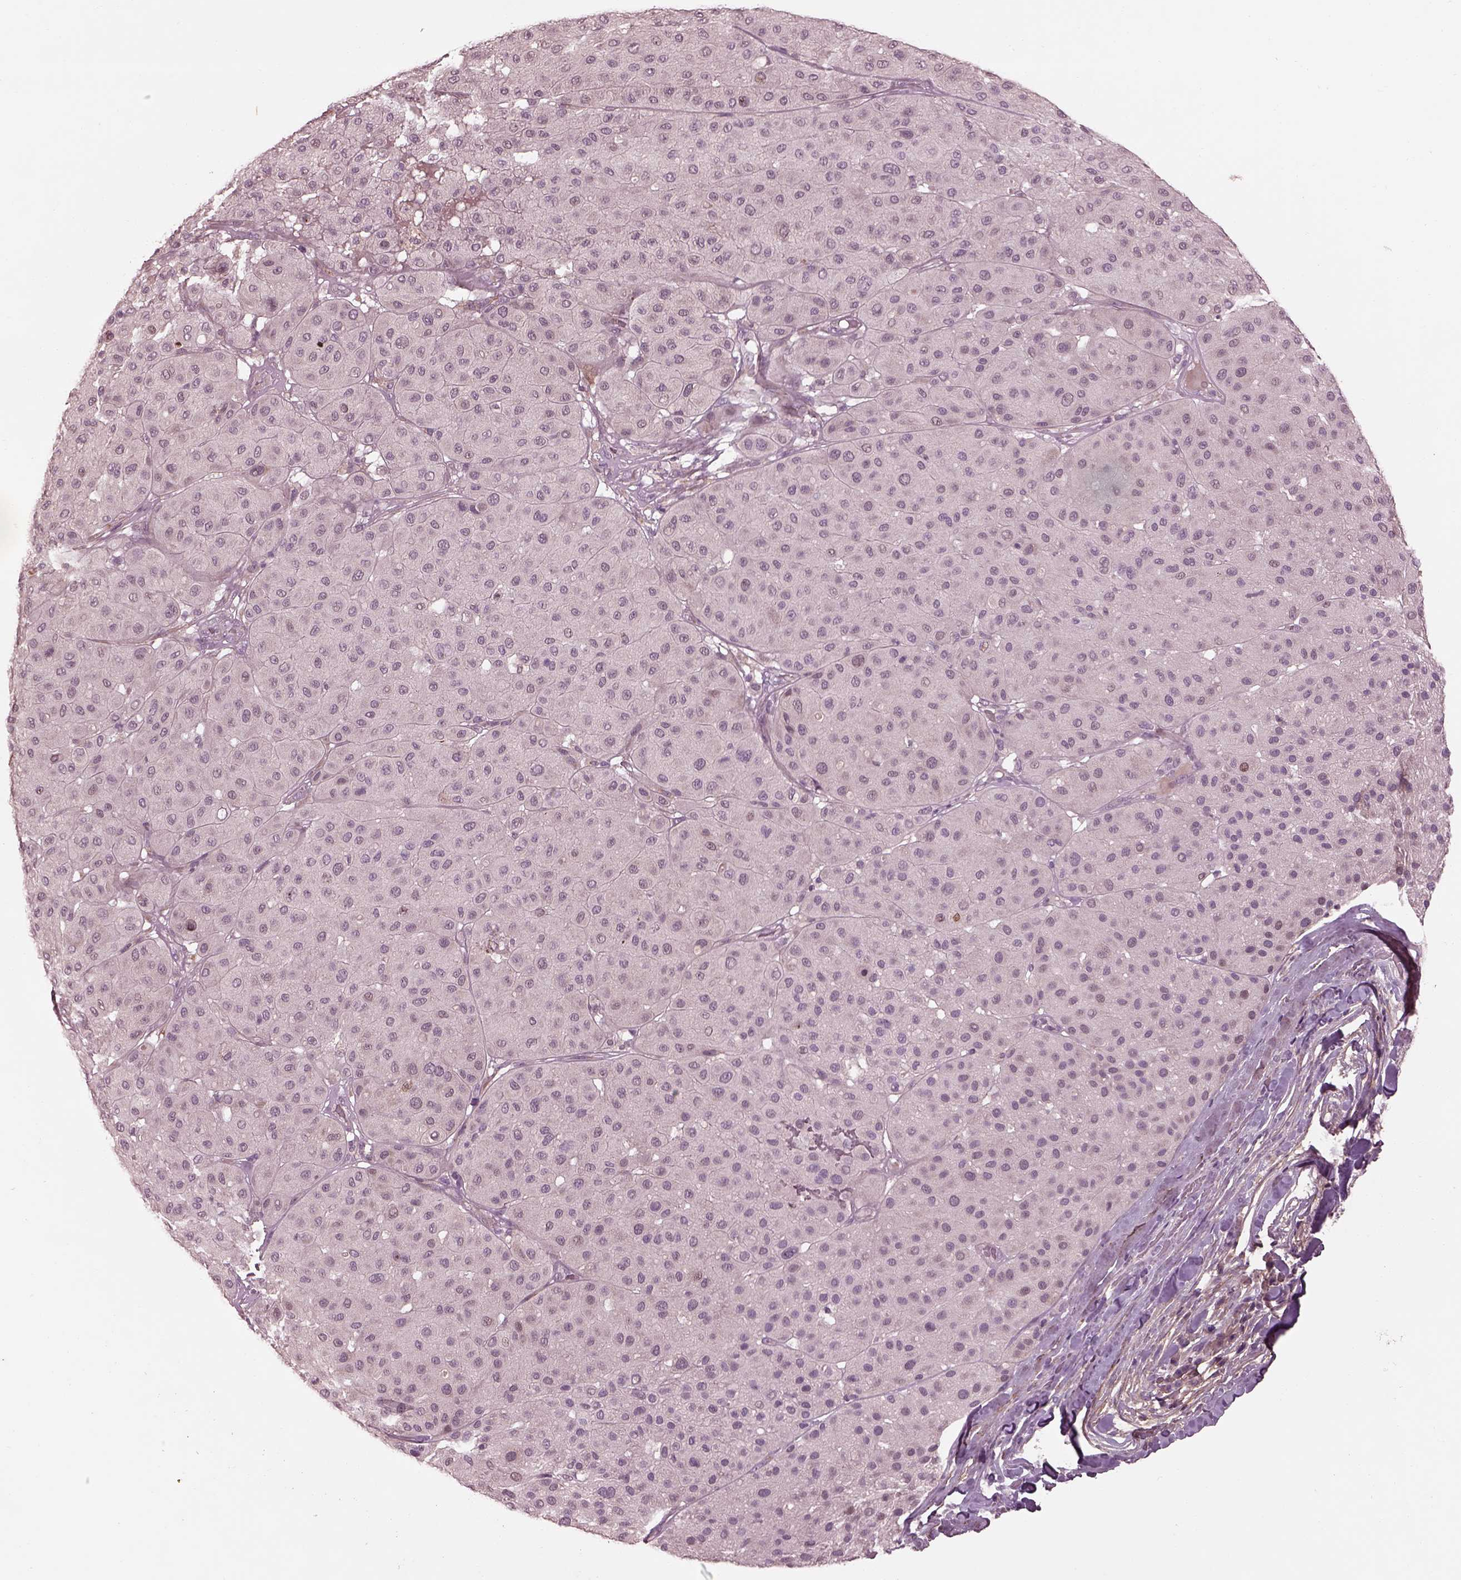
{"staining": {"intensity": "negative", "quantity": "none", "location": "none"}, "tissue": "melanoma", "cell_type": "Tumor cells", "image_type": "cancer", "snomed": [{"axis": "morphology", "description": "Malignant melanoma, Metastatic site"}, {"axis": "topography", "description": "Smooth muscle"}], "caption": "Tumor cells are negative for protein expression in human malignant melanoma (metastatic site).", "gene": "EFEMP1", "patient": {"sex": "male", "age": 41}}